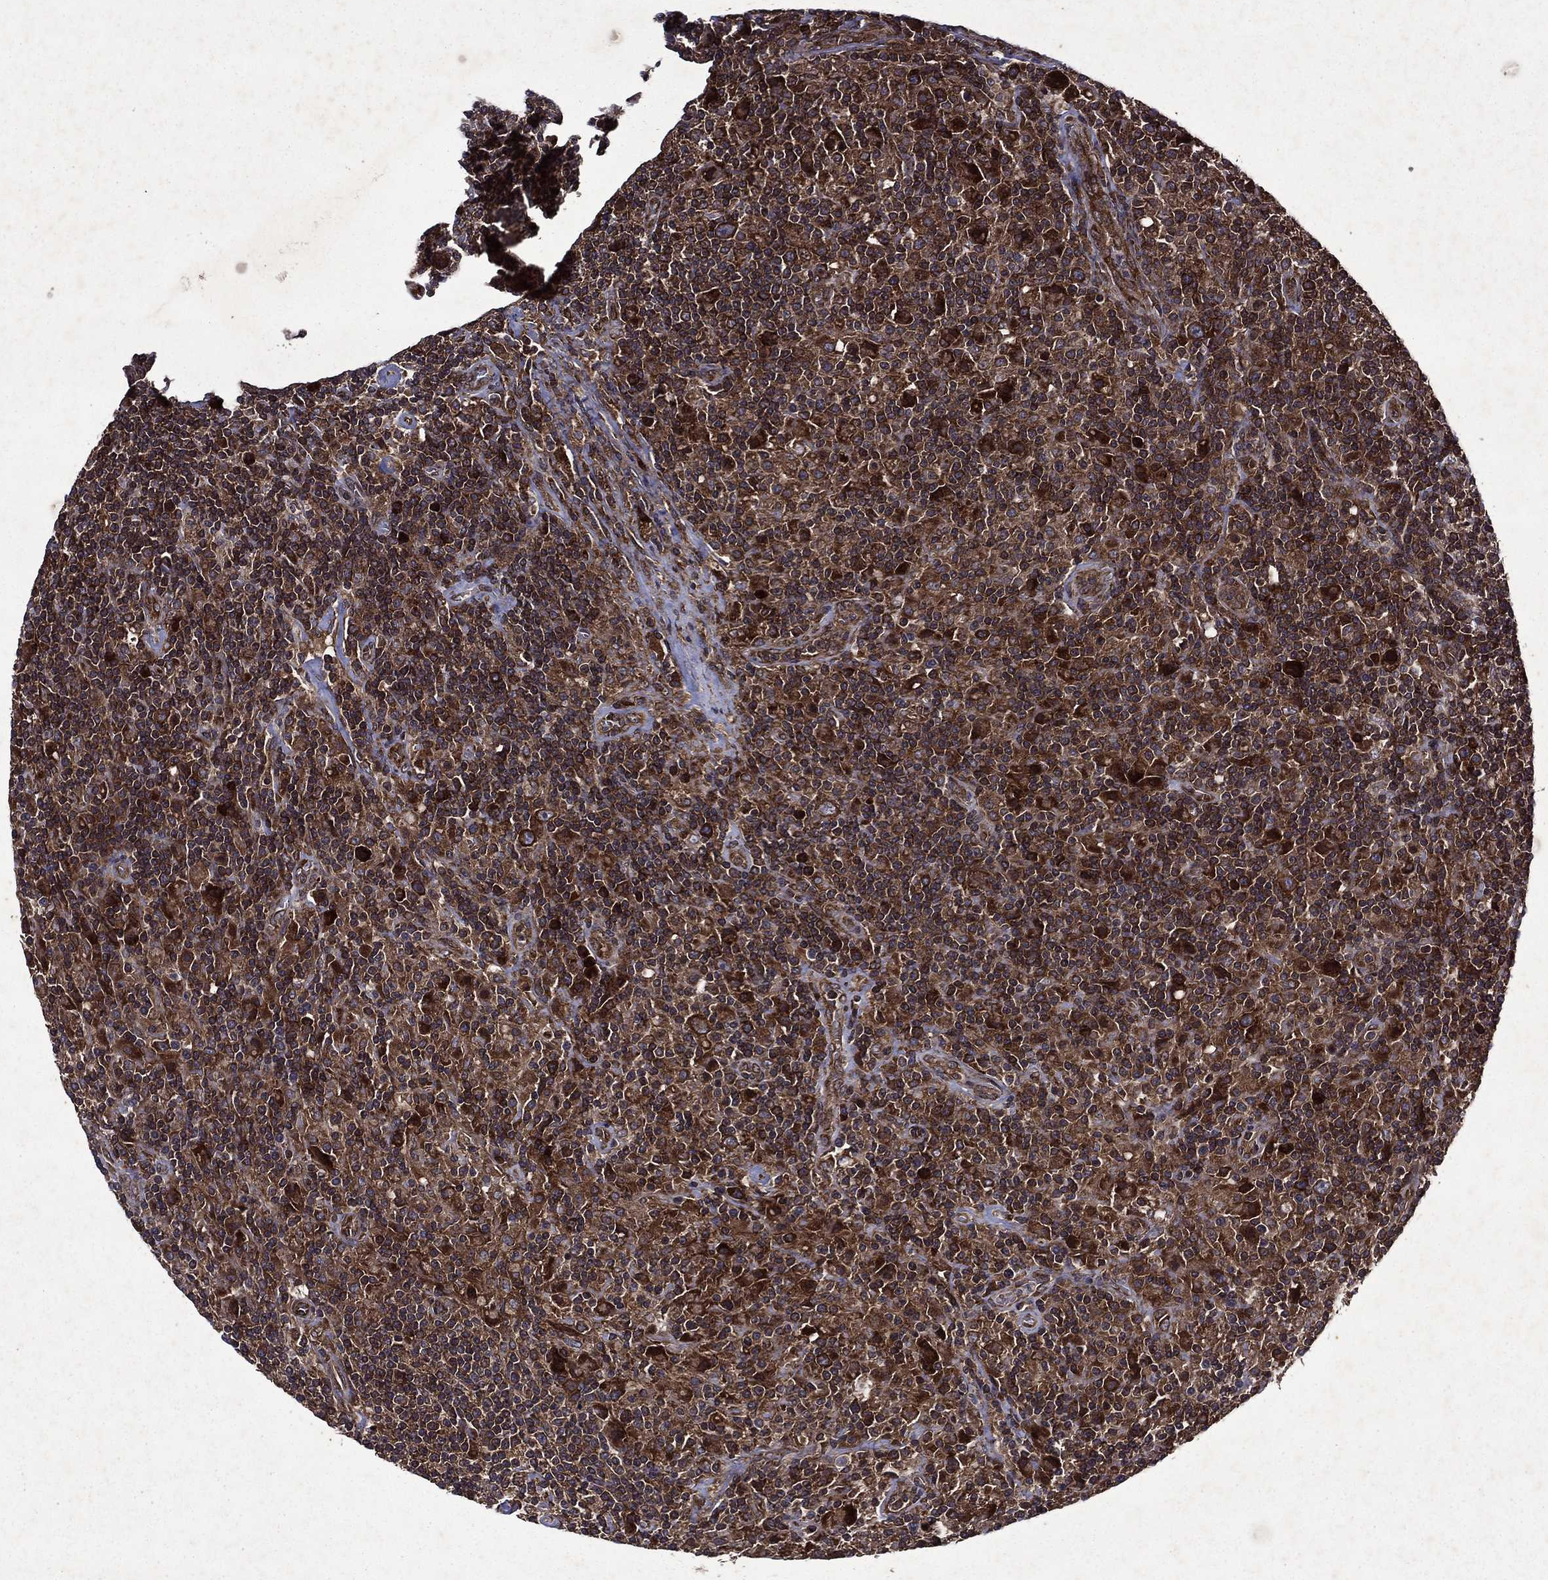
{"staining": {"intensity": "moderate", "quantity": ">75%", "location": "cytoplasmic/membranous"}, "tissue": "lymphoma", "cell_type": "Tumor cells", "image_type": "cancer", "snomed": [{"axis": "morphology", "description": "Hodgkin's disease, NOS"}, {"axis": "topography", "description": "Lymph node"}], "caption": "Immunohistochemistry (IHC) image of human lymphoma stained for a protein (brown), which demonstrates medium levels of moderate cytoplasmic/membranous positivity in about >75% of tumor cells.", "gene": "EIF2B4", "patient": {"sex": "male", "age": 70}}